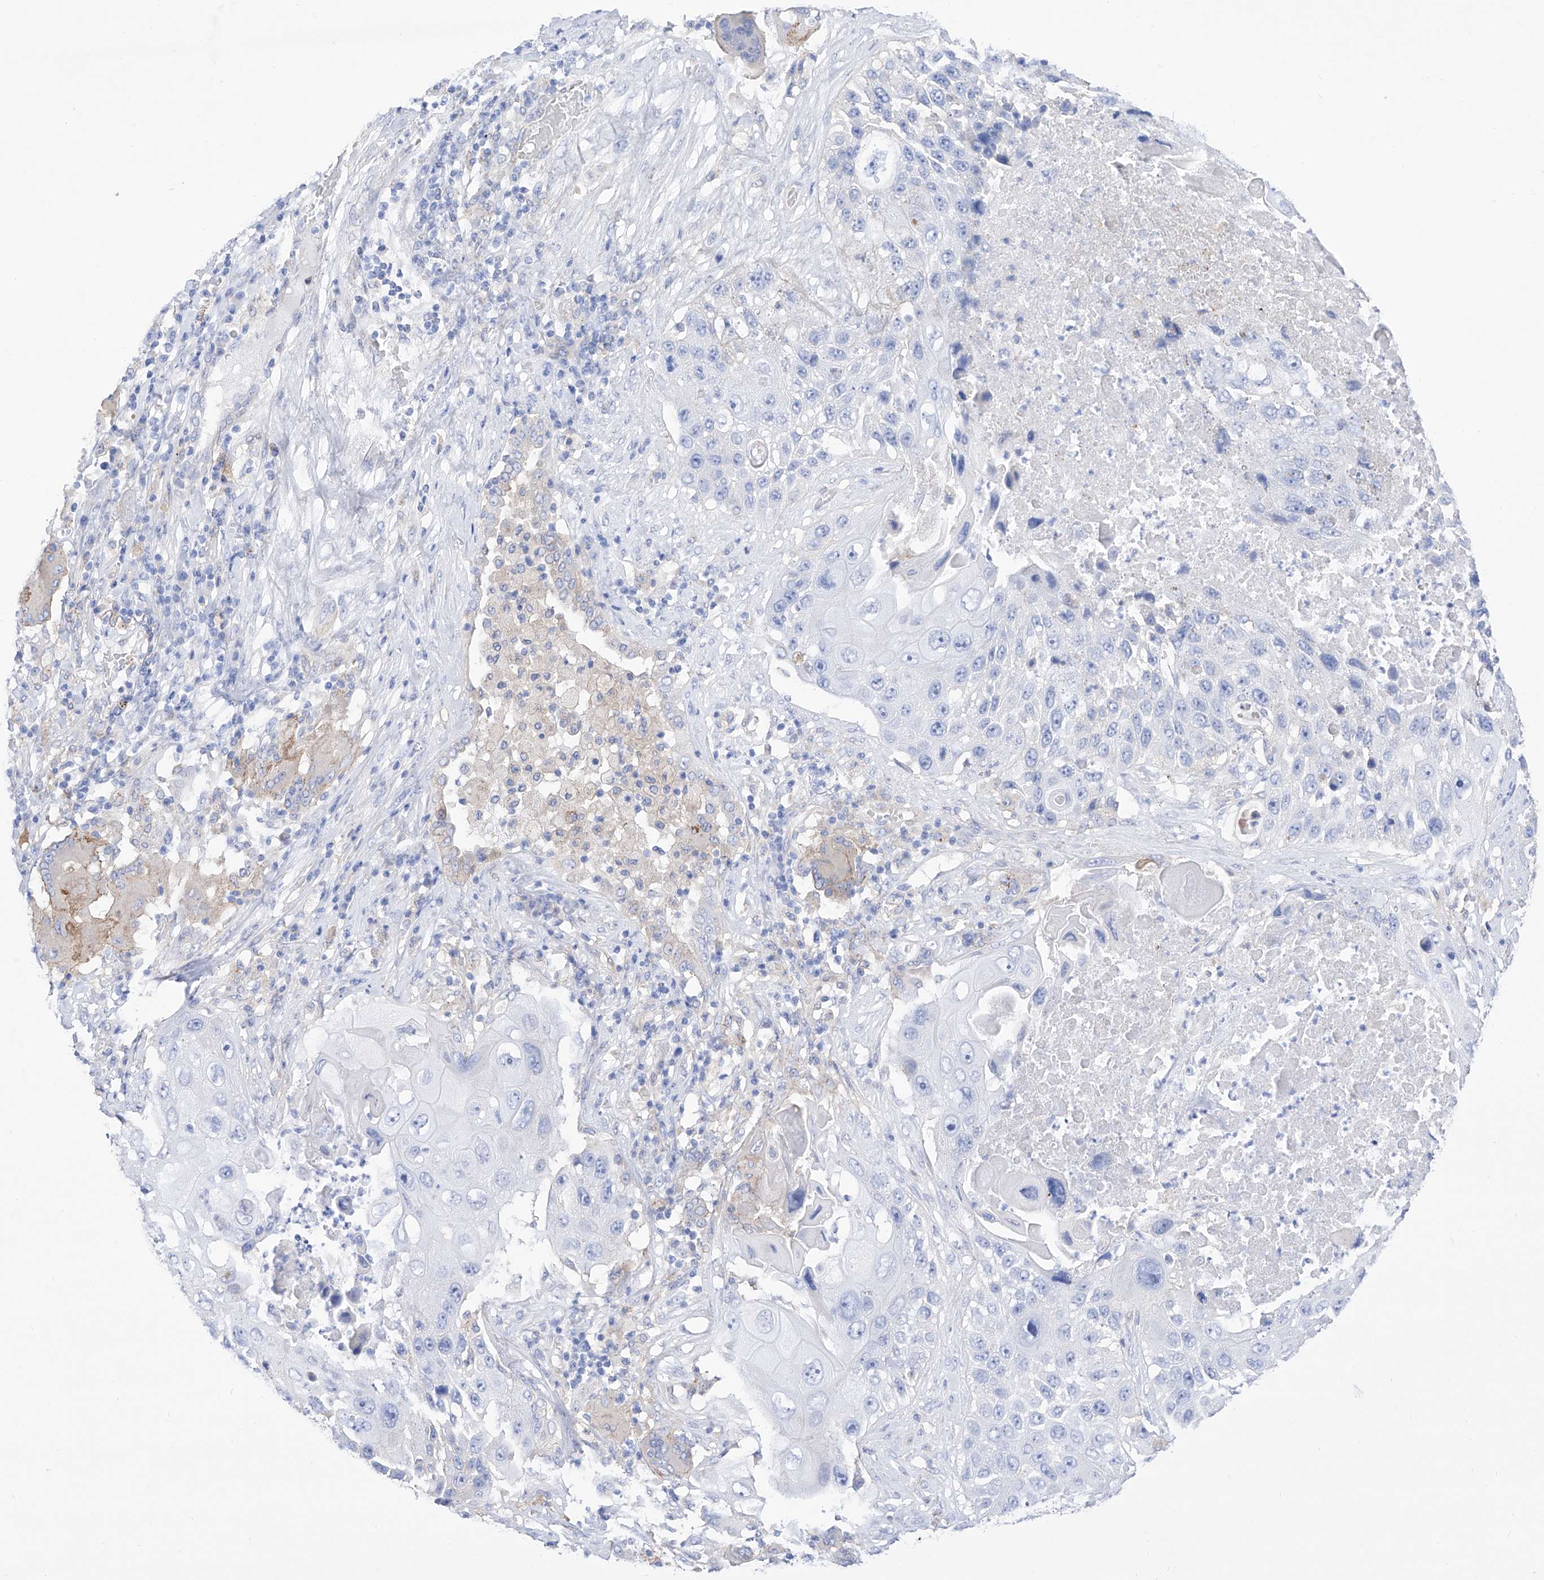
{"staining": {"intensity": "negative", "quantity": "none", "location": "none"}, "tissue": "lung cancer", "cell_type": "Tumor cells", "image_type": "cancer", "snomed": [{"axis": "morphology", "description": "Squamous cell carcinoma, NOS"}, {"axis": "topography", "description": "Lung"}], "caption": "Tumor cells are negative for protein expression in human squamous cell carcinoma (lung).", "gene": "ZNF653", "patient": {"sex": "male", "age": 61}}